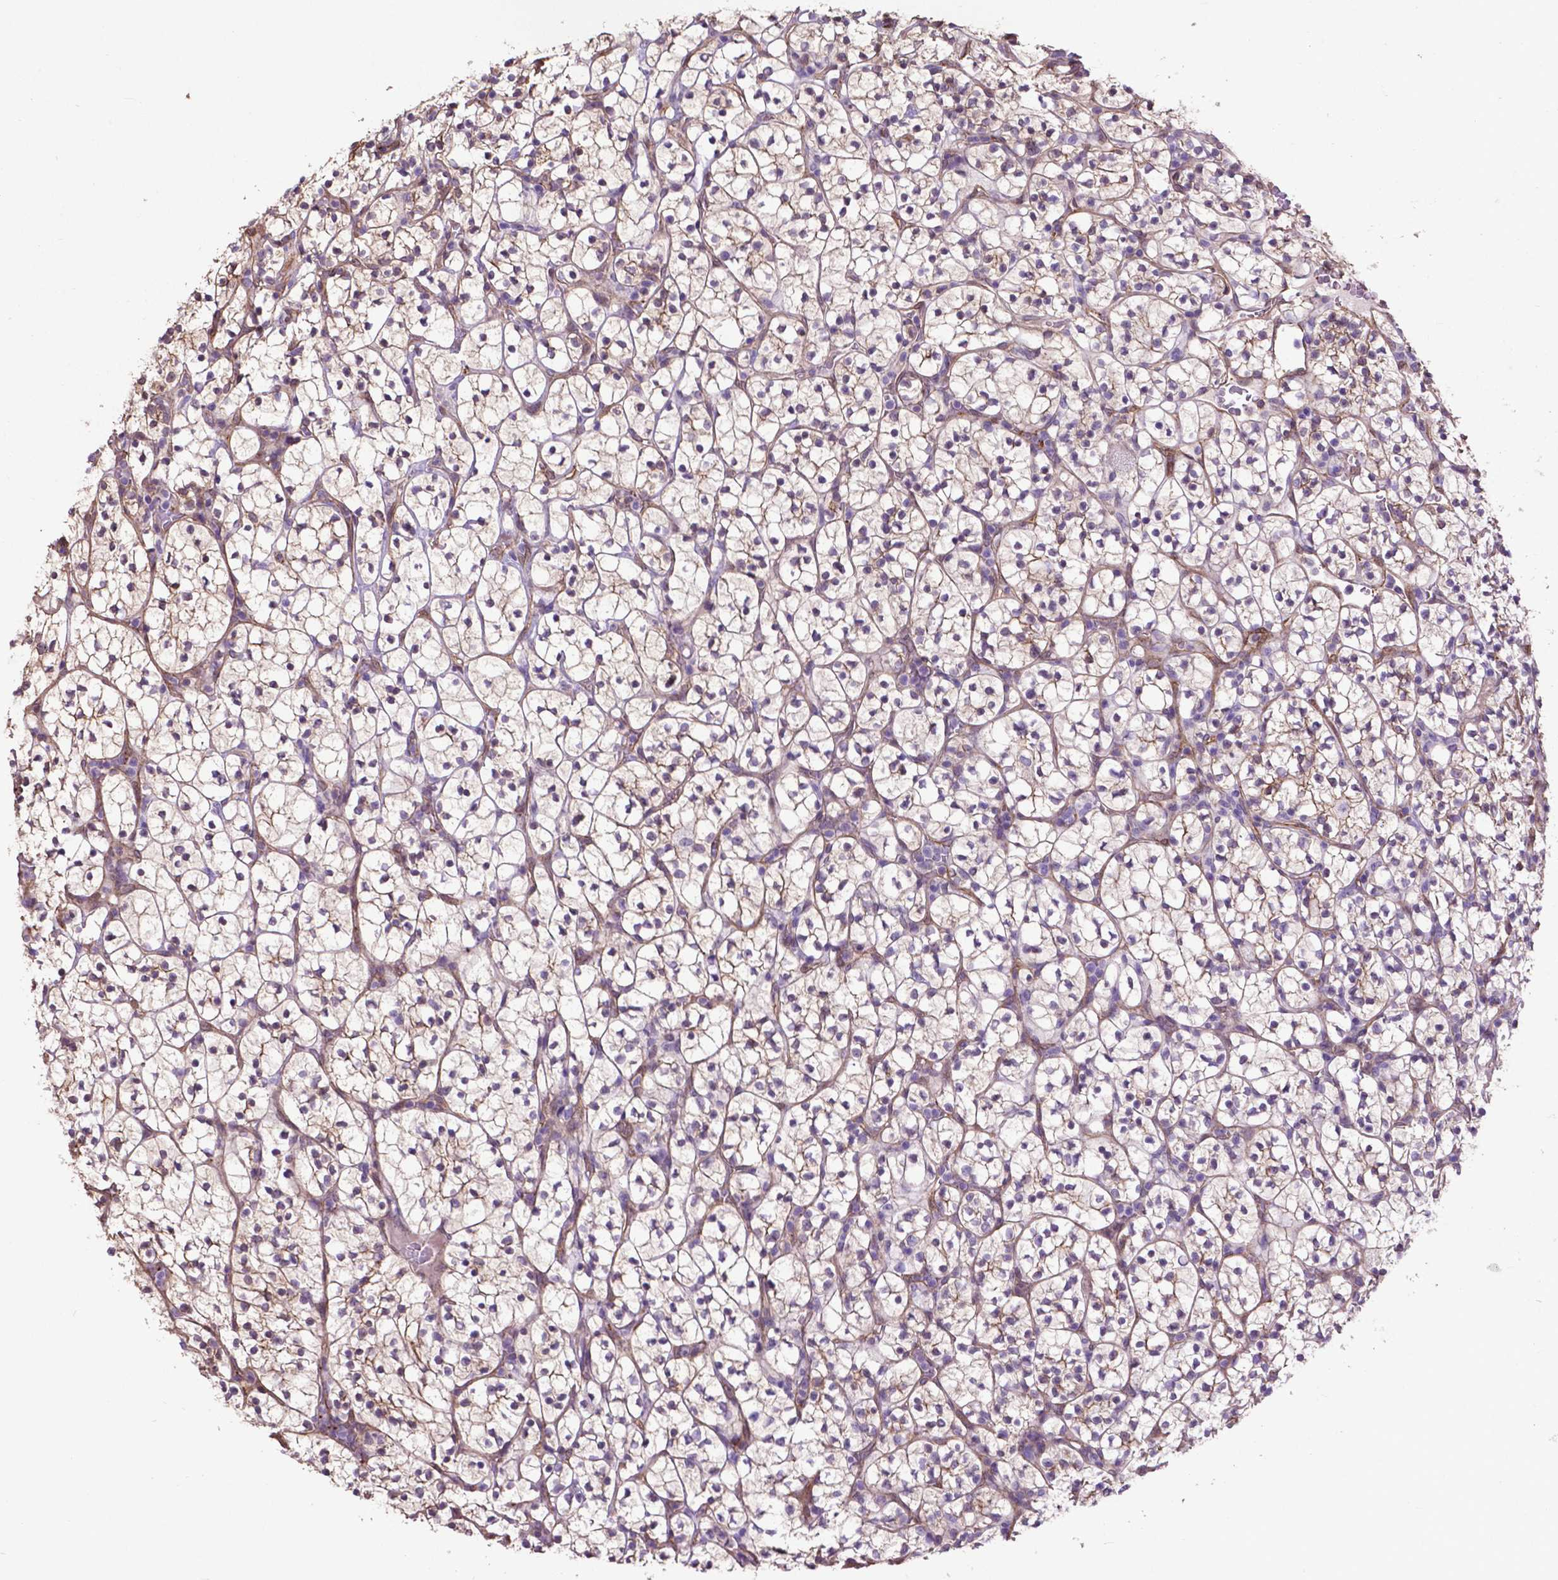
{"staining": {"intensity": "weak", "quantity": "25%-75%", "location": "cytoplasmic/membranous"}, "tissue": "renal cancer", "cell_type": "Tumor cells", "image_type": "cancer", "snomed": [{"axis": "morphology", "description": "Adenocarcinoma, NOS"}, {"axis": "topography", "description": "Kidney"}], "caption": "The immunohistochemical stain highlights weak cytoplasmic/membranous expression in tumor cells of adenocarcinoma (renal) tissue. (DAB (3,3'-diaminobenzidine) IHC with brightfield microscopy, high magnification).", "gene": "PDLIM1", "patient": {"sex": "female", "age": 89}}